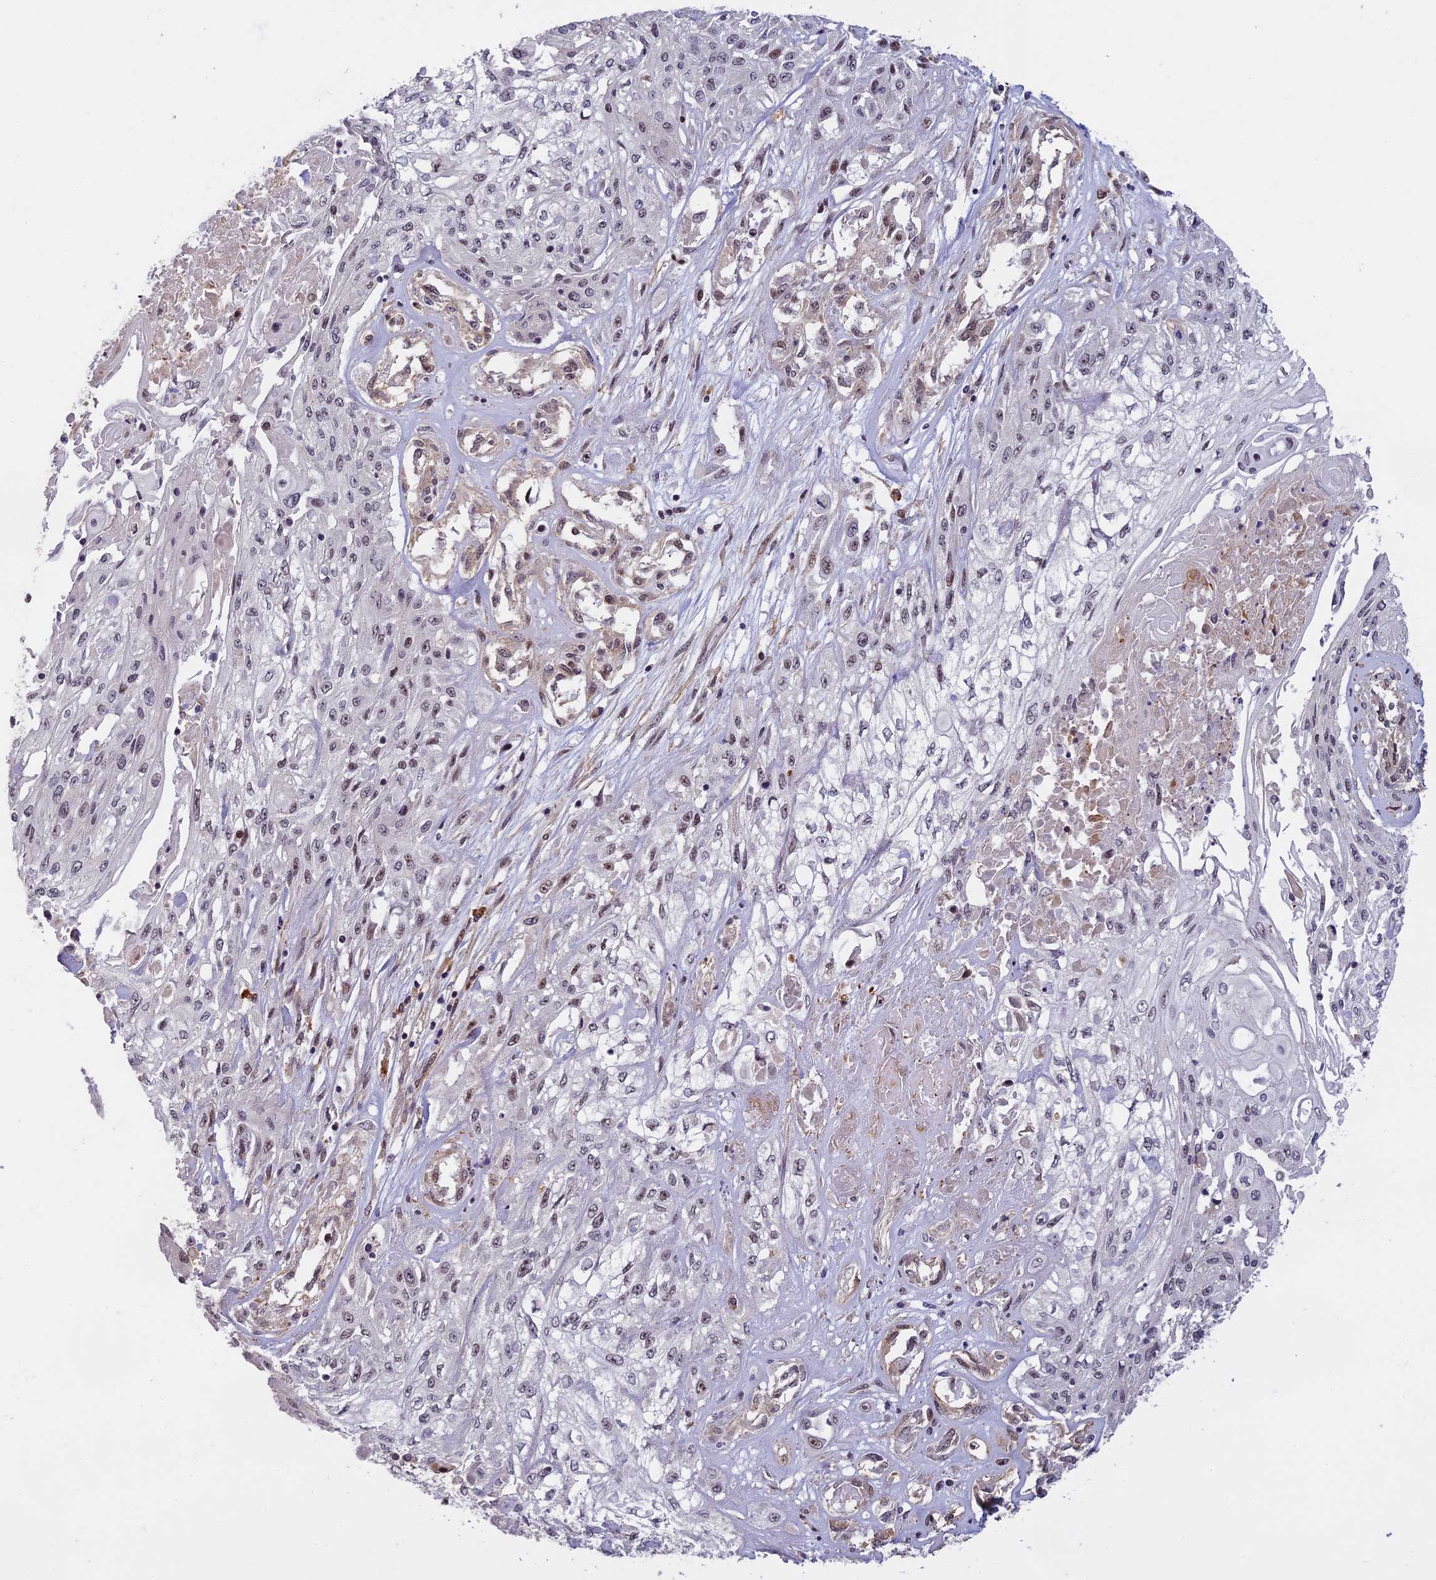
{"staining": {"intensity": "weak", "quantity": "<25%", "location": "nuclear"}, "tissue": "skin cancer", "cell_type": "Tumor cells", "image_type": "cancer", "snomed": [{"axis": "morphology", "description": "Squamous cell carcinoma, NOS"}, {"axis": "morphology", "description": "Squamous cell carcinoma, metastatic, NOS"}, {"axis": "topography", "description": "Skin"}, {"axis": "topography", "description": "Lymph node"}], "caption": "Tumor cells are negative for brown protein staining in skin squamous cell carcinoma.", "gene": "MORF4L1", "patient": {"sex": "male", "age": 75}}